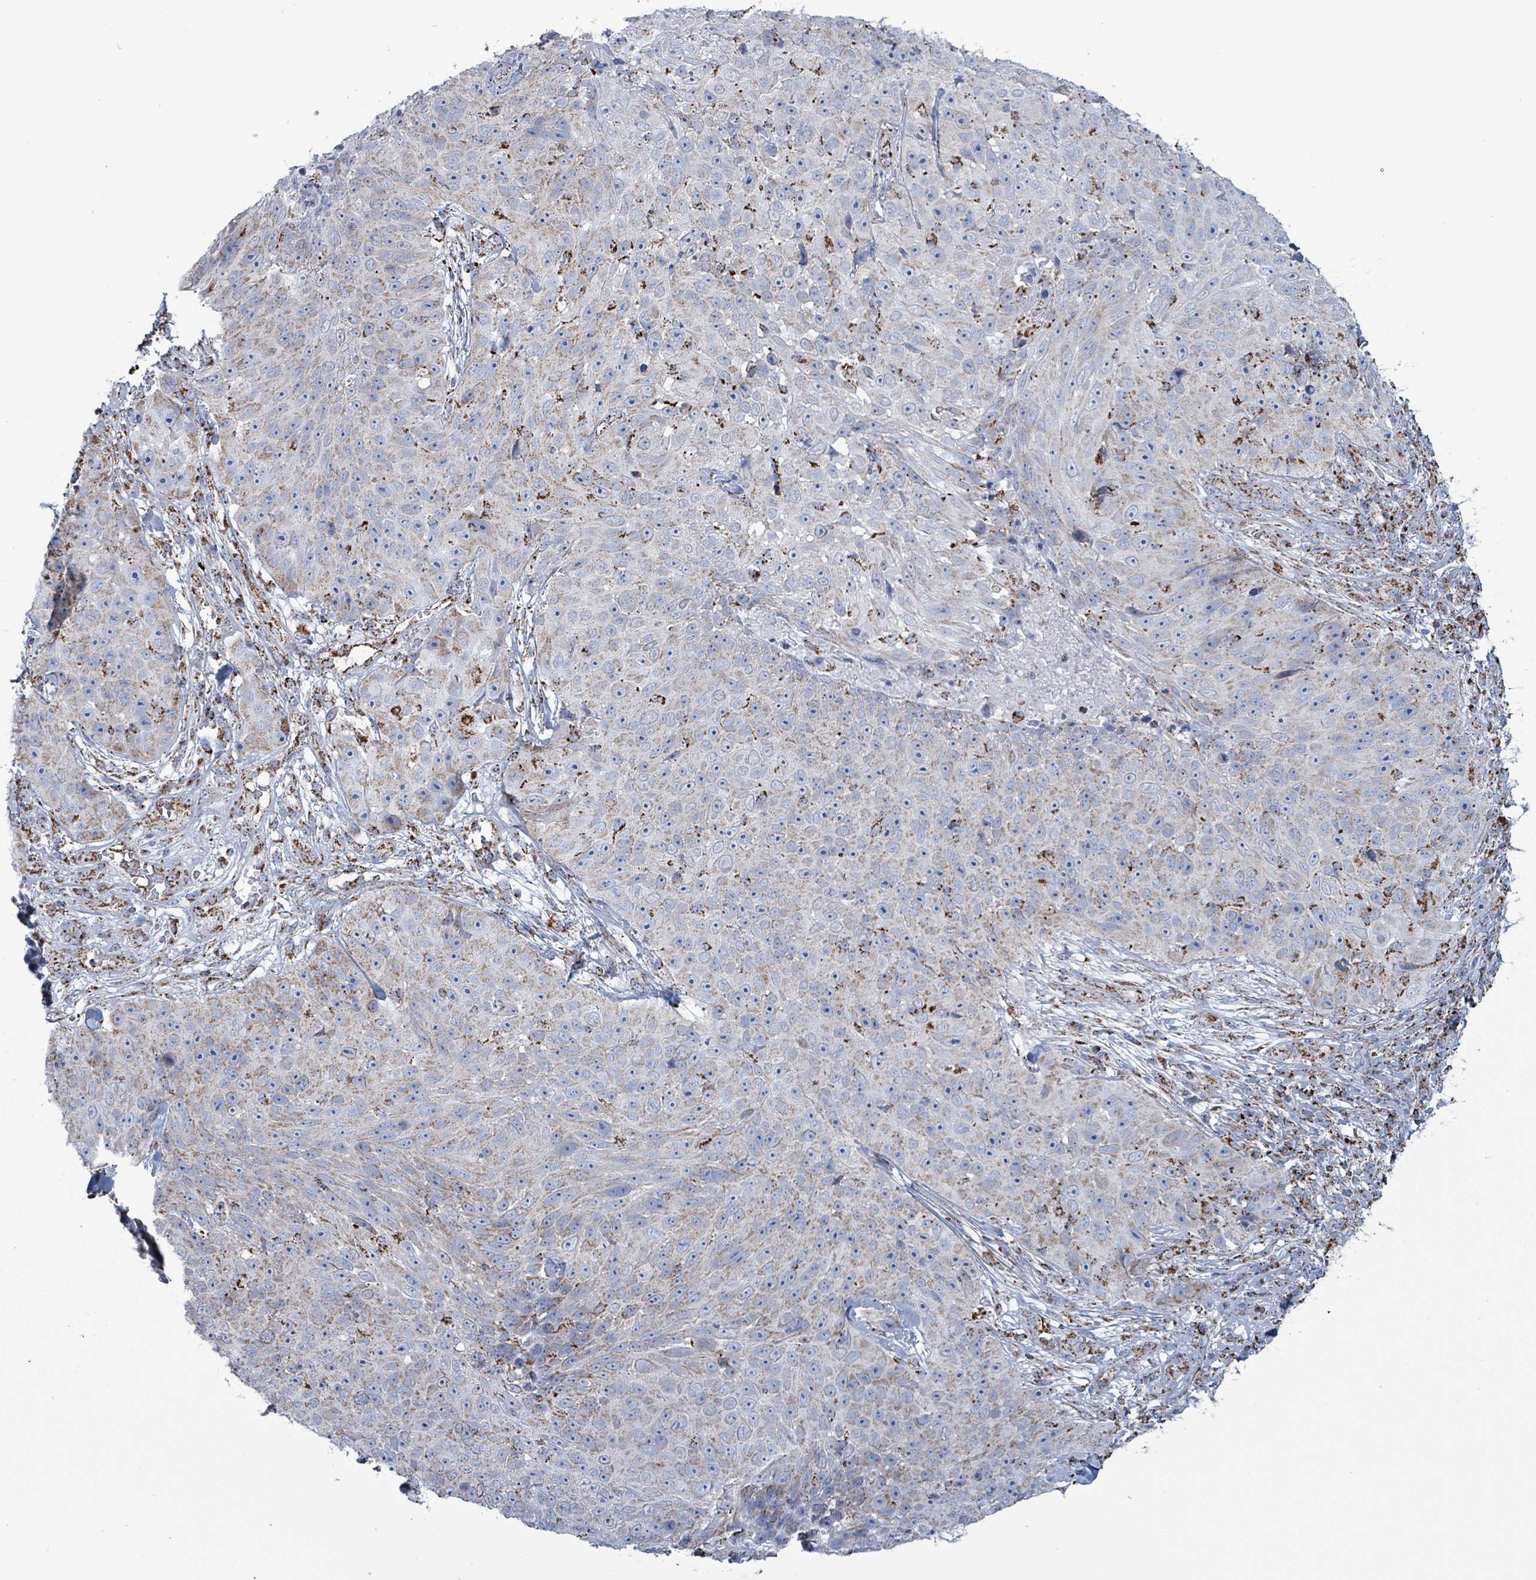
{"staining": {"intensity": "moderate", "quantity": "<25%", "location": "cytoplasmic/membranous"}, "tissue": "skin cancer", "cell_type": "Tumor cells", "image_type": "cancer", "snomed": [{"axis": "morphology", "description": "Squamous cell carcinoma, NOS"}, {"axis": "topography", "description": "Skin"}], "caption": "Skin squamous cell carcinoma stained with a brown dye reveals moderate cytoplasmic/membranous positive positivity in about <25% of tumor cells.", "gene": "IDH3B", "patient": {"sex": "female", "age": 87}}